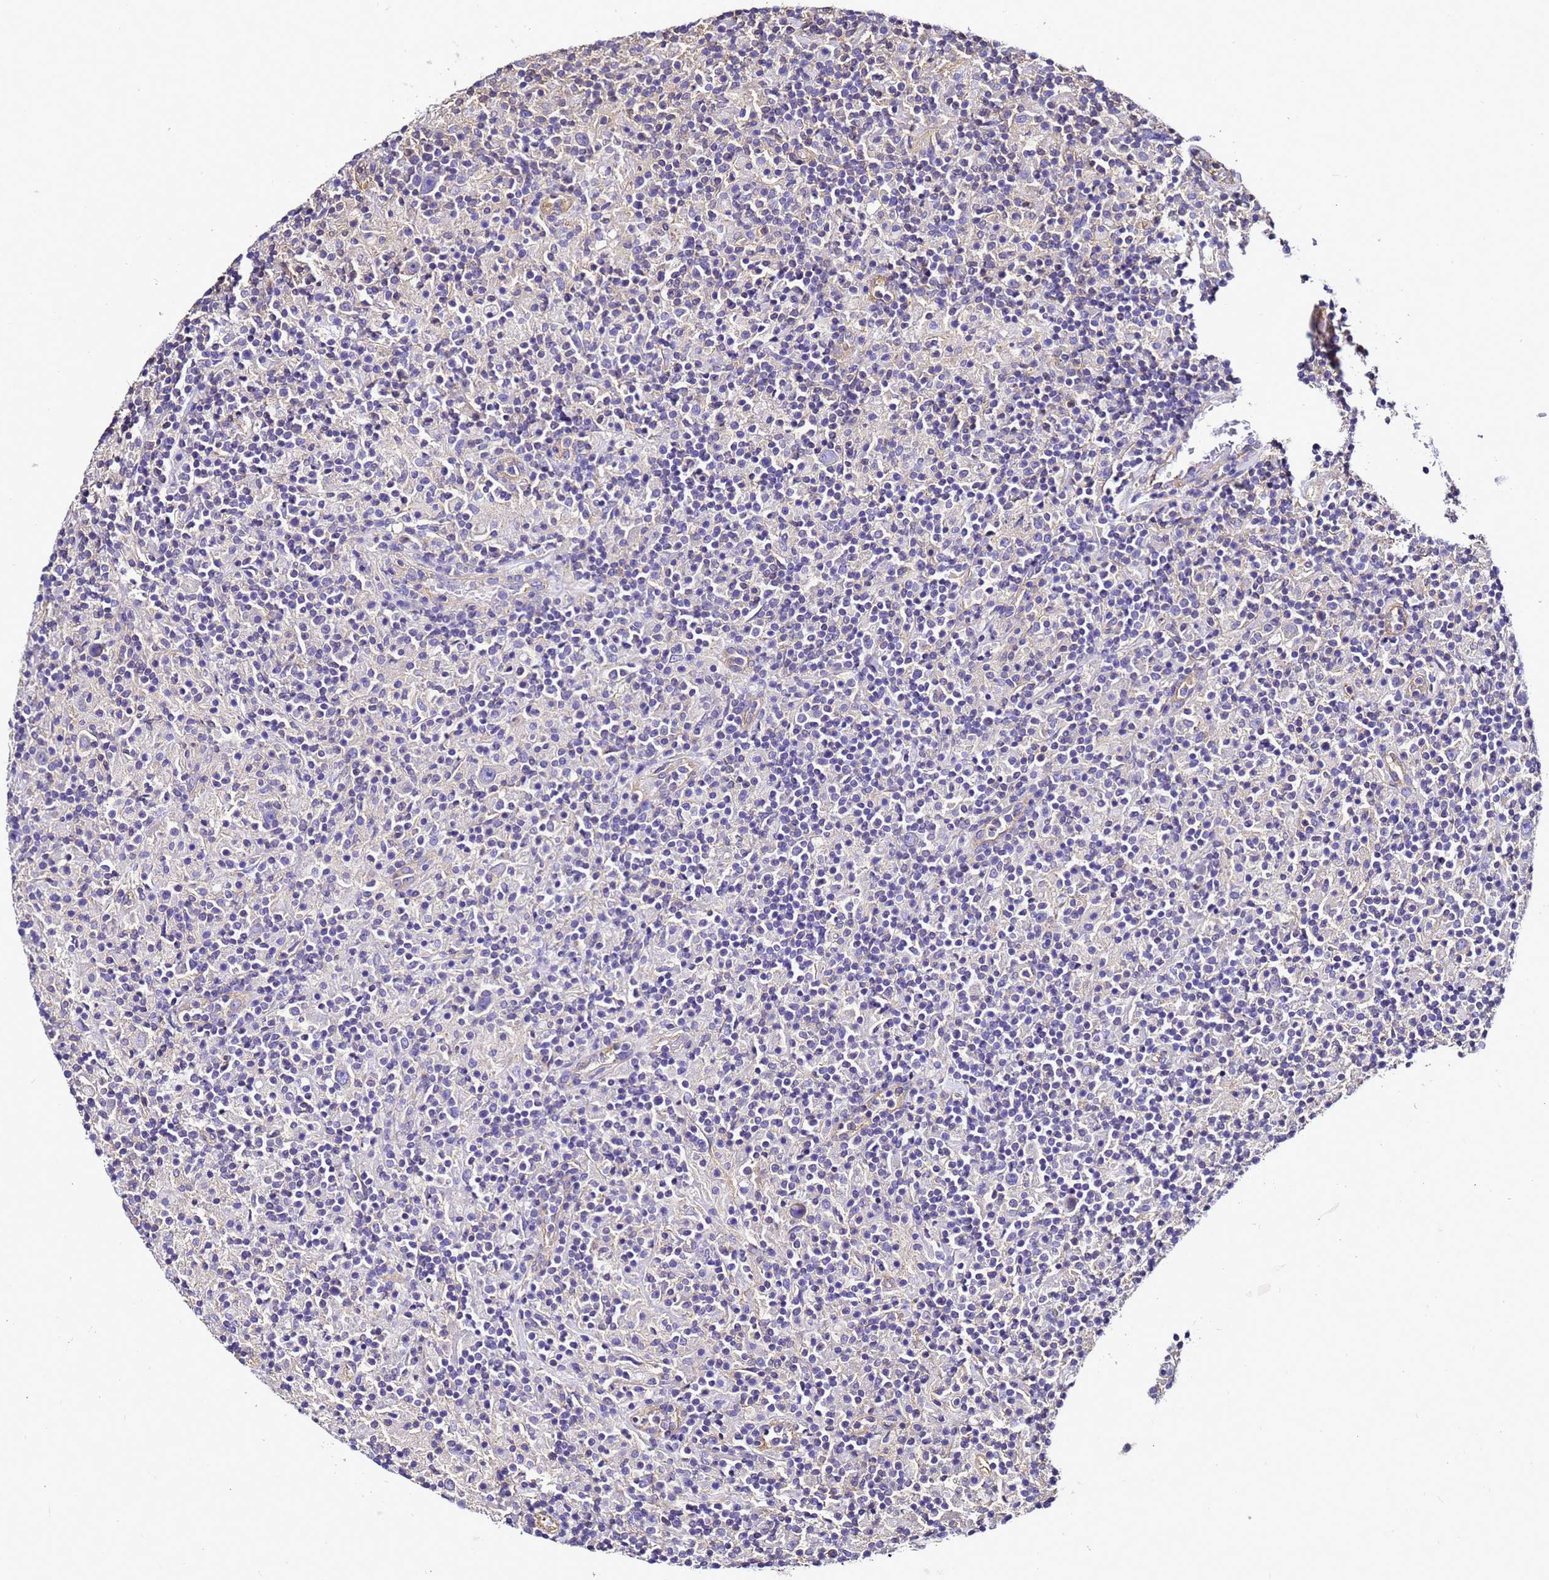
{"staining": {"intensity": "negative", "quantity": "none", "location": "none"}, "tissue": "lymphoma", "cell_type": "Tumor cells", "image_type": "cancer", "snomed": [{"axis": "morphology", "description": "Hodgkin's disease, NOS"}, {"axis": "topography", "description": "Lymph node"}], "caption": "A photomicrograph of human lymphoma is negative for staining in tumor cells. The staining is performed using DAB (3,3'-diaminobenzidine) brown chromogen with nuclei counter-stained in using hematoxylin.", "gene": "MYL12A", "patient": {"sex": "male", "age": 70}}